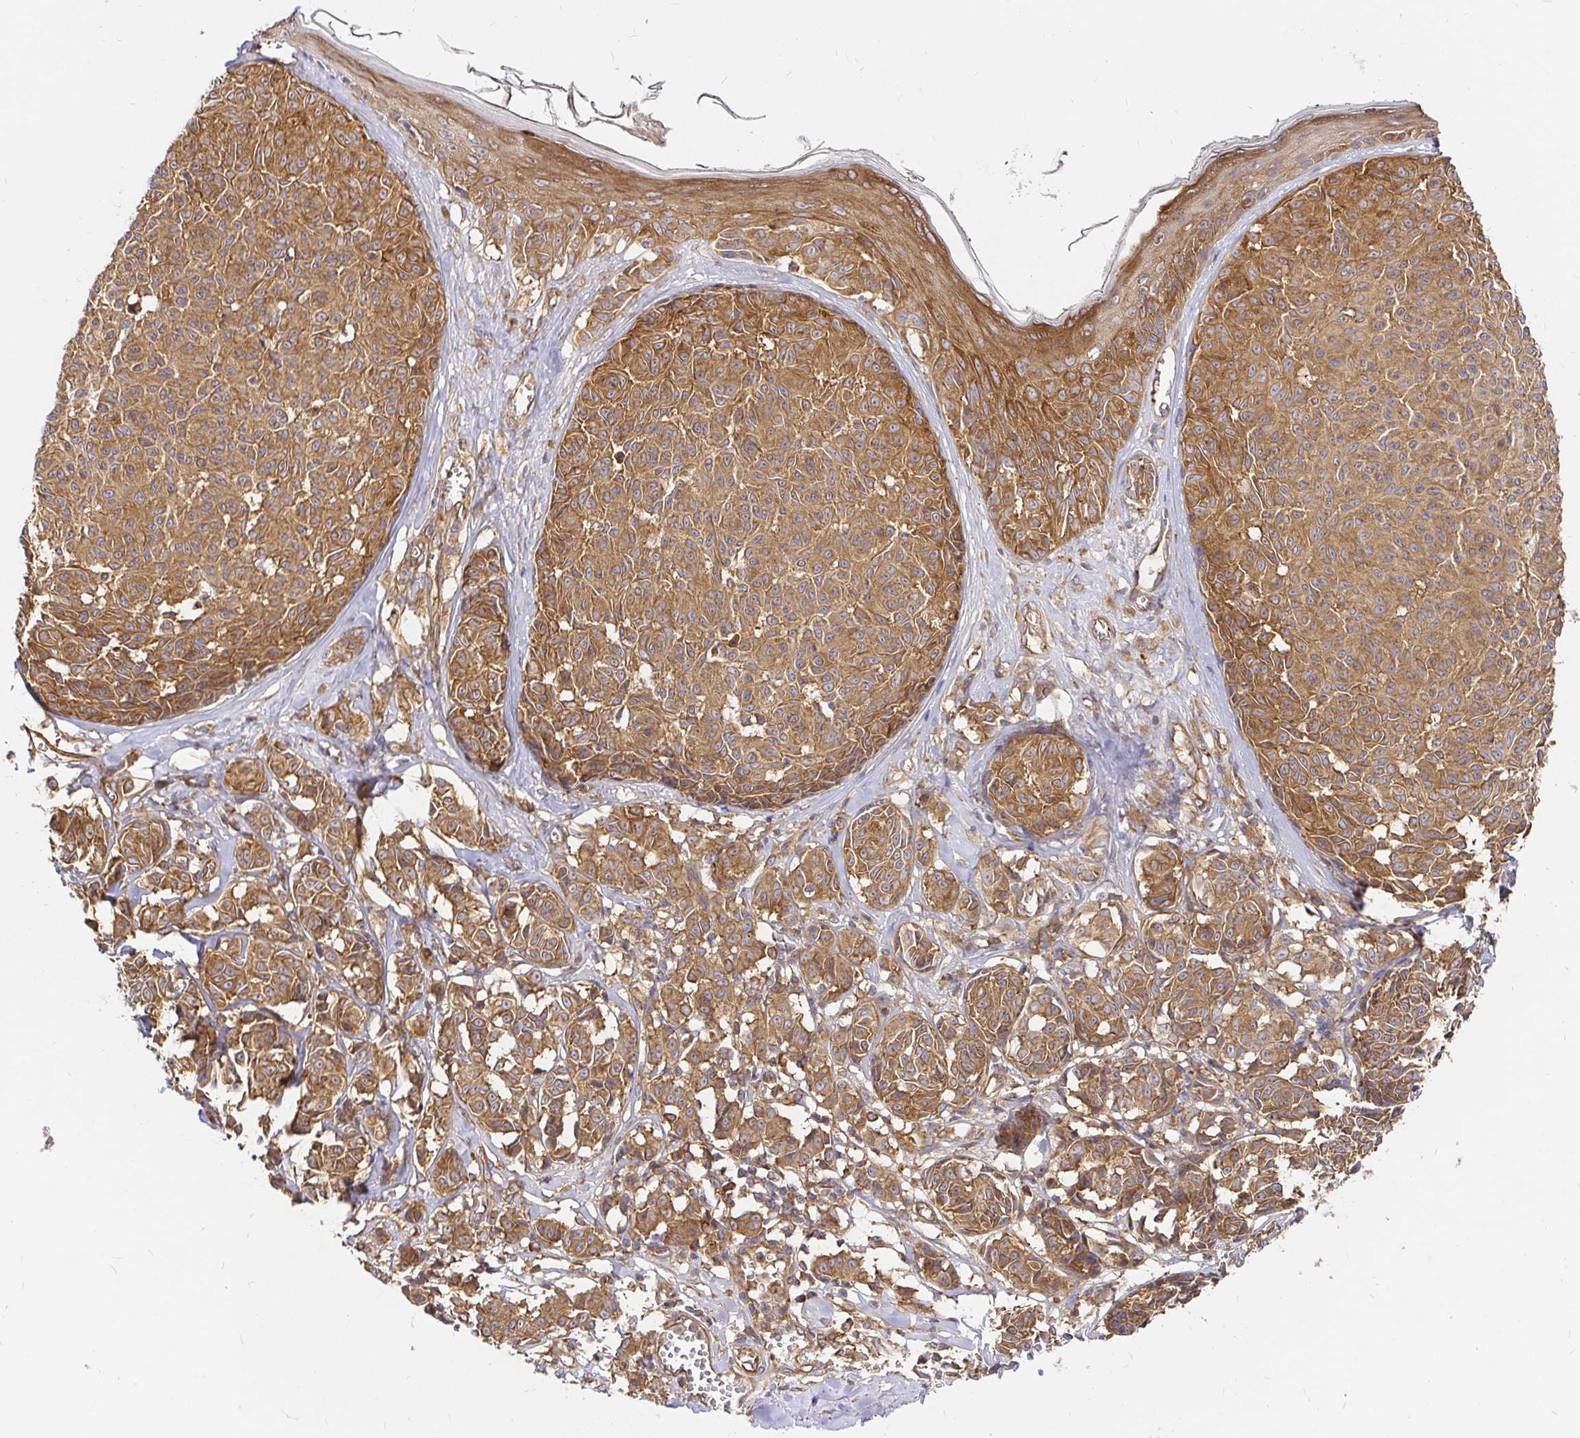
{"staining": {"intensity": "moderate", "quantity": ">75%", "location": "cytoplasmic/membranous"}, "tissue": "melanoma", "cell_type": "Tumor cells", "image_type": "cancer", "snomed": [{"axis": "morphology", "description": "Malignant melanoma, NOS"}, {"axis": "topography", "description": "Skin"}], "caption": "A histopathology image showing moderate cytoplasmic/membranous positivity in about >75% of tumor cells in malignant melanoma, as visualized by brown immunohistochemical staining.", "gene": "KIF5B", "patient": {"sex": "female", "age": 43}}